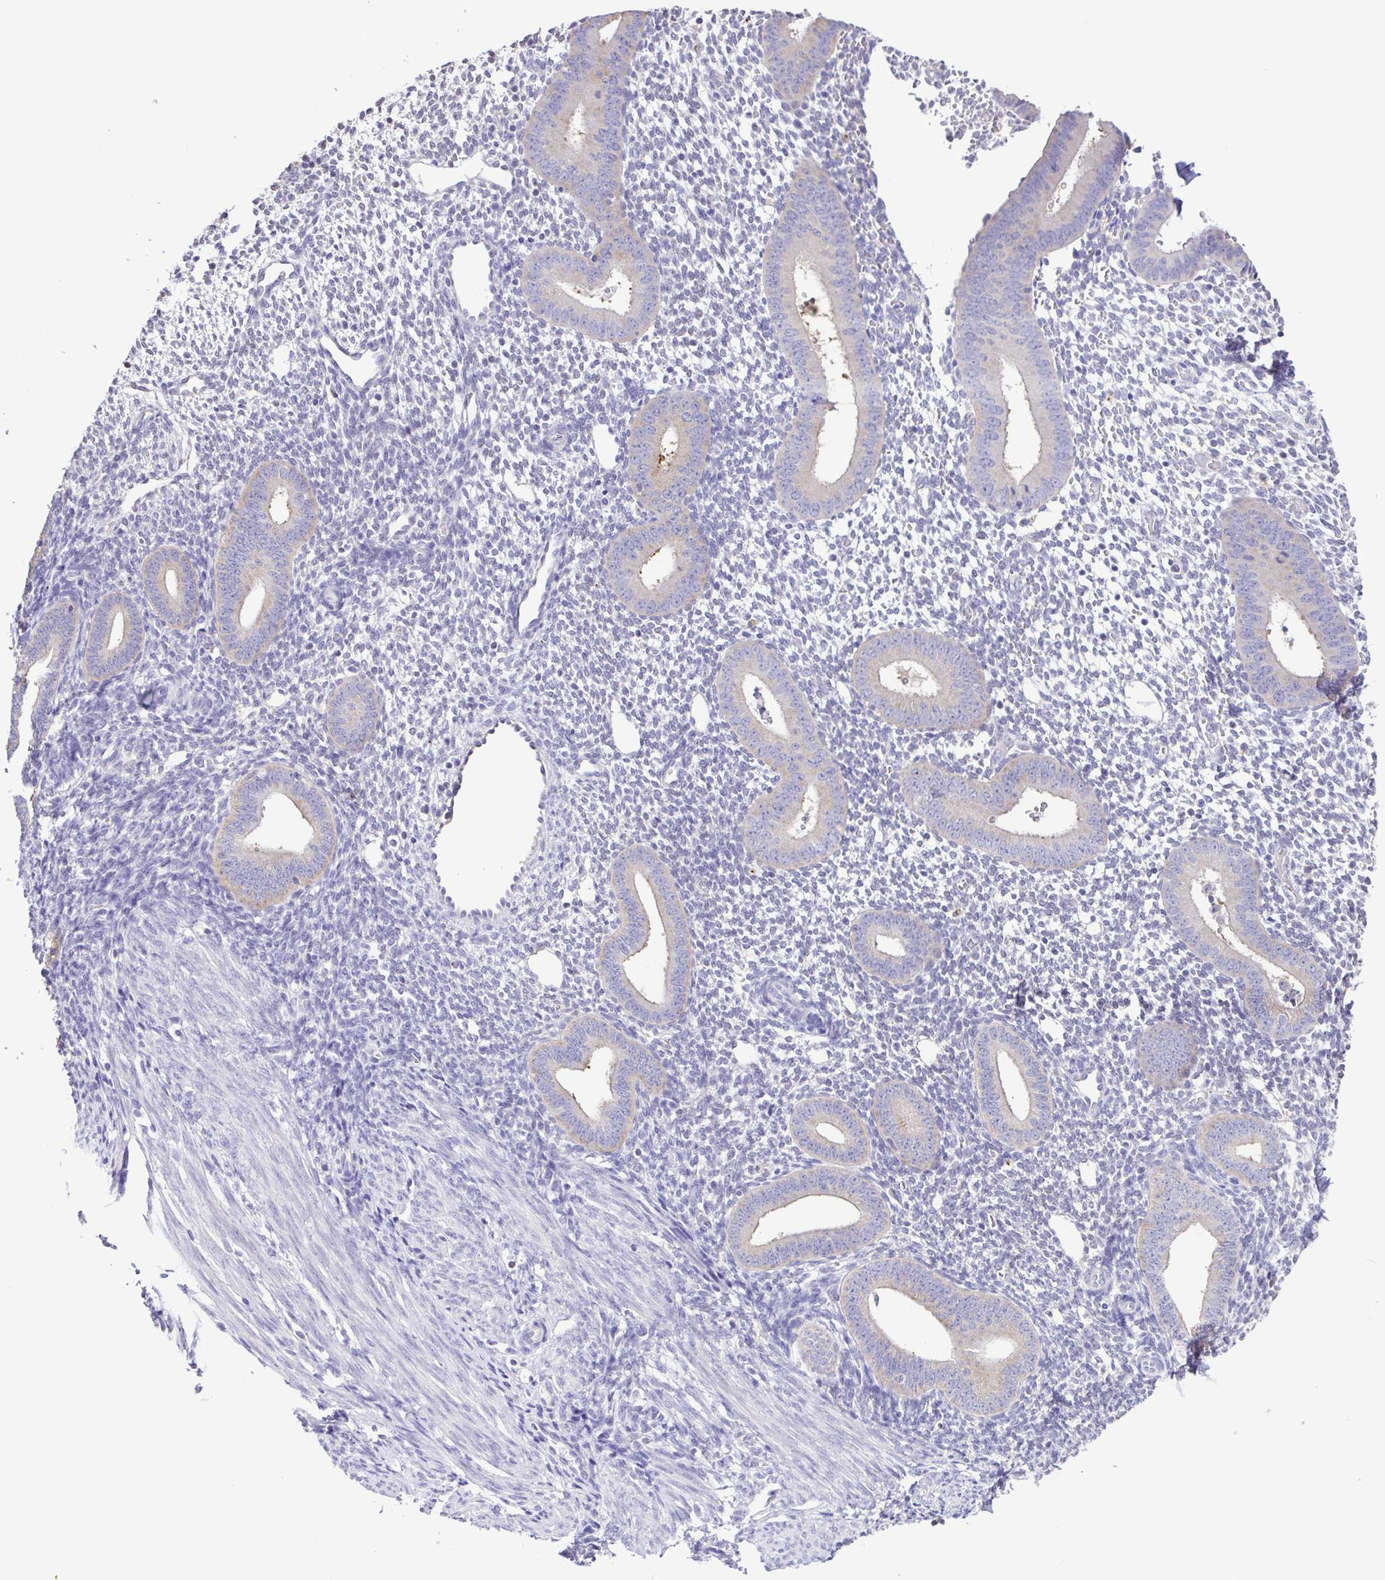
{"staining": {"intensity": "negative", "quantity": "none", "location": "none"}, "tissue": "endometrium", "cell_type": "Cells in endometrial stroma", "image_type": "normal", "snomed": [{"axis": "morphology", "description": "Normal tissue, NOS"}, {"axis": "topography", "description": "Endometrium"}], "caption": "Protein analysis of normal endometrium displays no significant staining in cells in endometrial stroma.", "gene": "CYP17A1", "patient": {"sex": "female", "age": 40}}